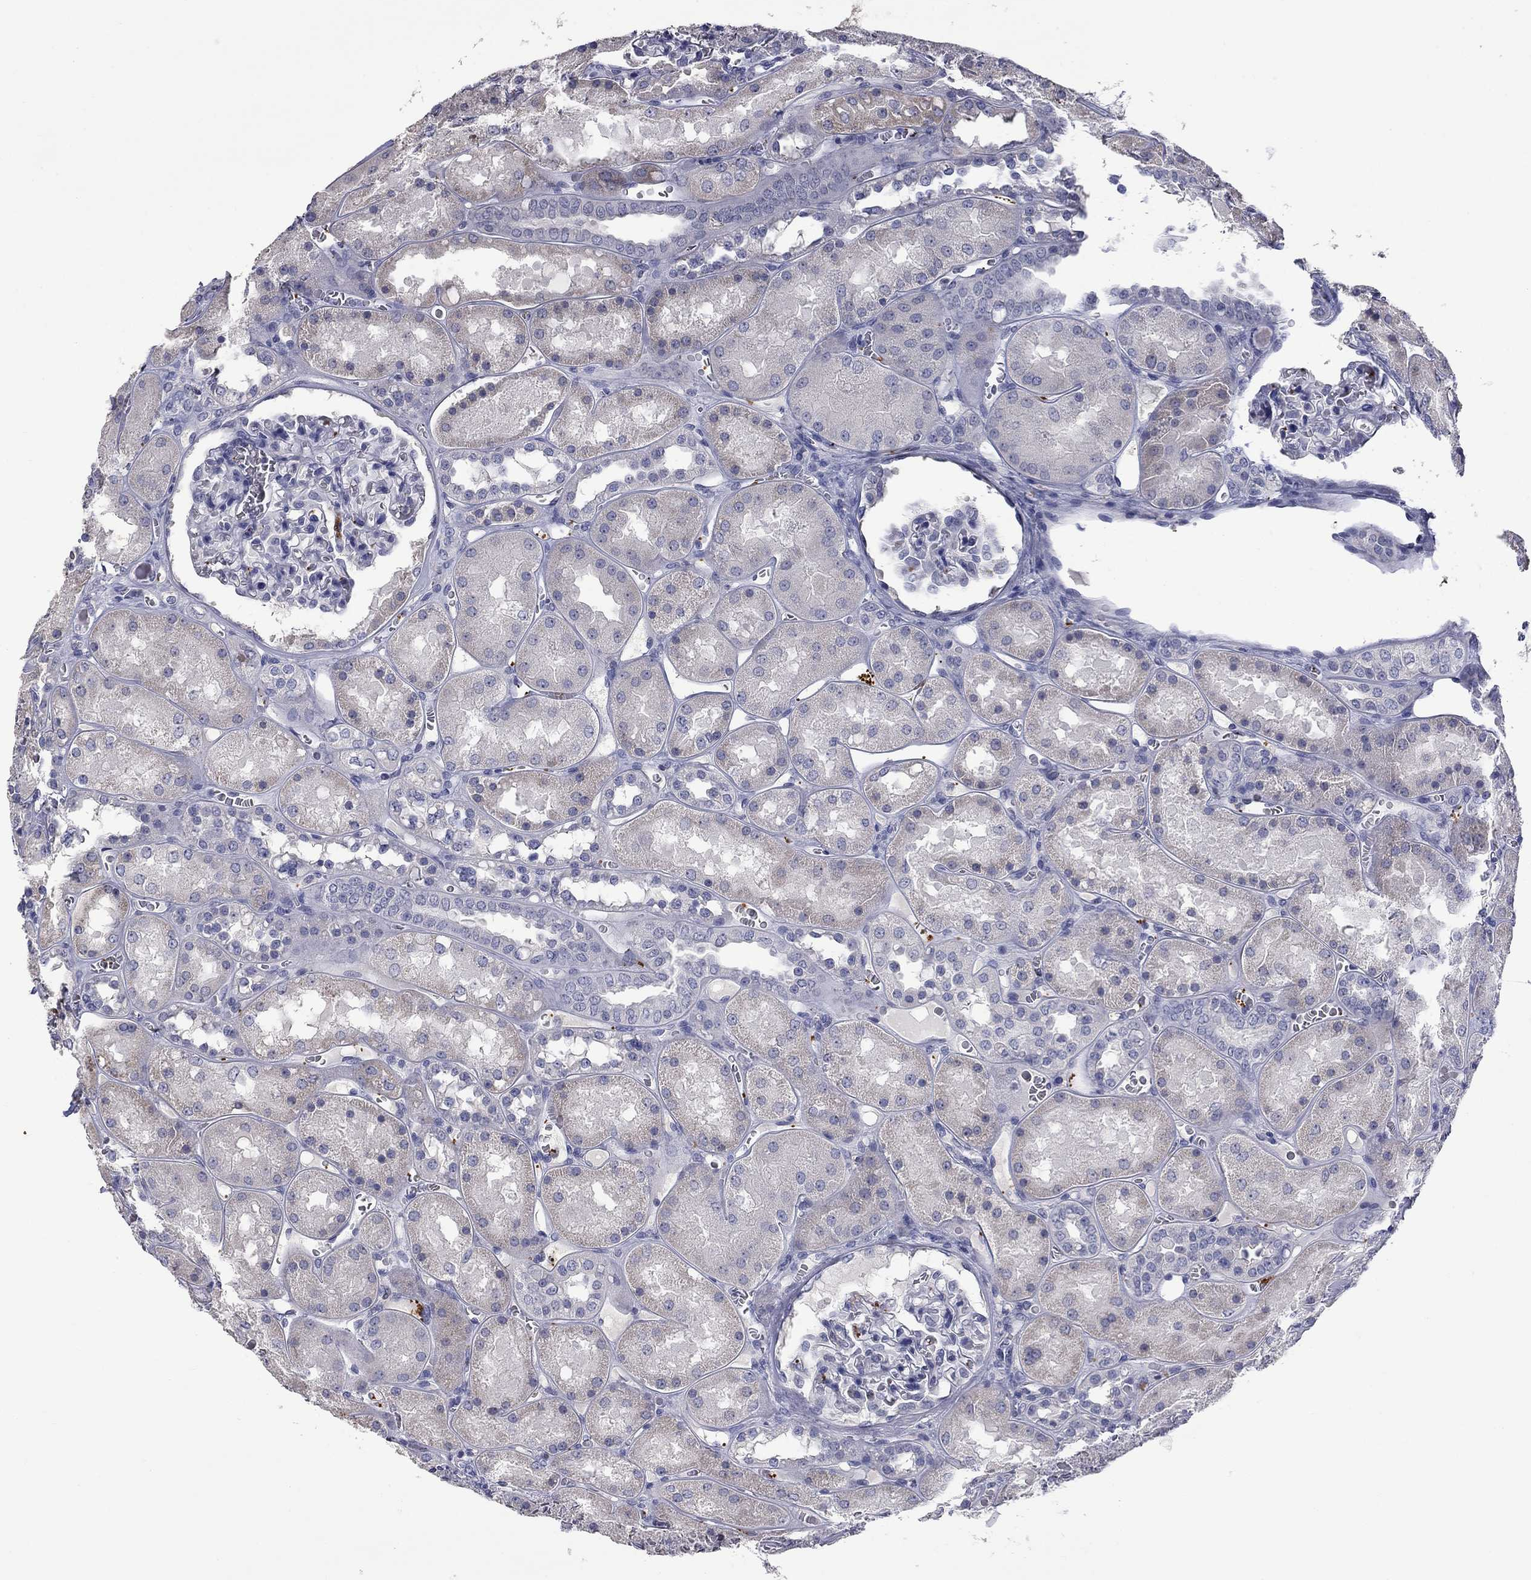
{"staining": {"intensity": "strong", "quantity": "<25%", "location": "cytoplasmic/membranous"}, "tissue": "kidney", "cell_type": "Cells in glomeruli", "image_type": "normal", "snomed": [{"axis": "morphology", "description": "Normal tissue, NOS"}, {"axis": "topography", "description": "Kidney"}], "caption": "A micrograph of kidney stained for a protein demonstrates strong cytoplasmic/membranous brown staining in cells in glomeruli. The staining is performed using DAB brown chromogen to label protein expression. The nuclei are counter-stained blue using hematoxylin.", "gene": "PLEK", "patient": {"sex": "male", "age": 73}}